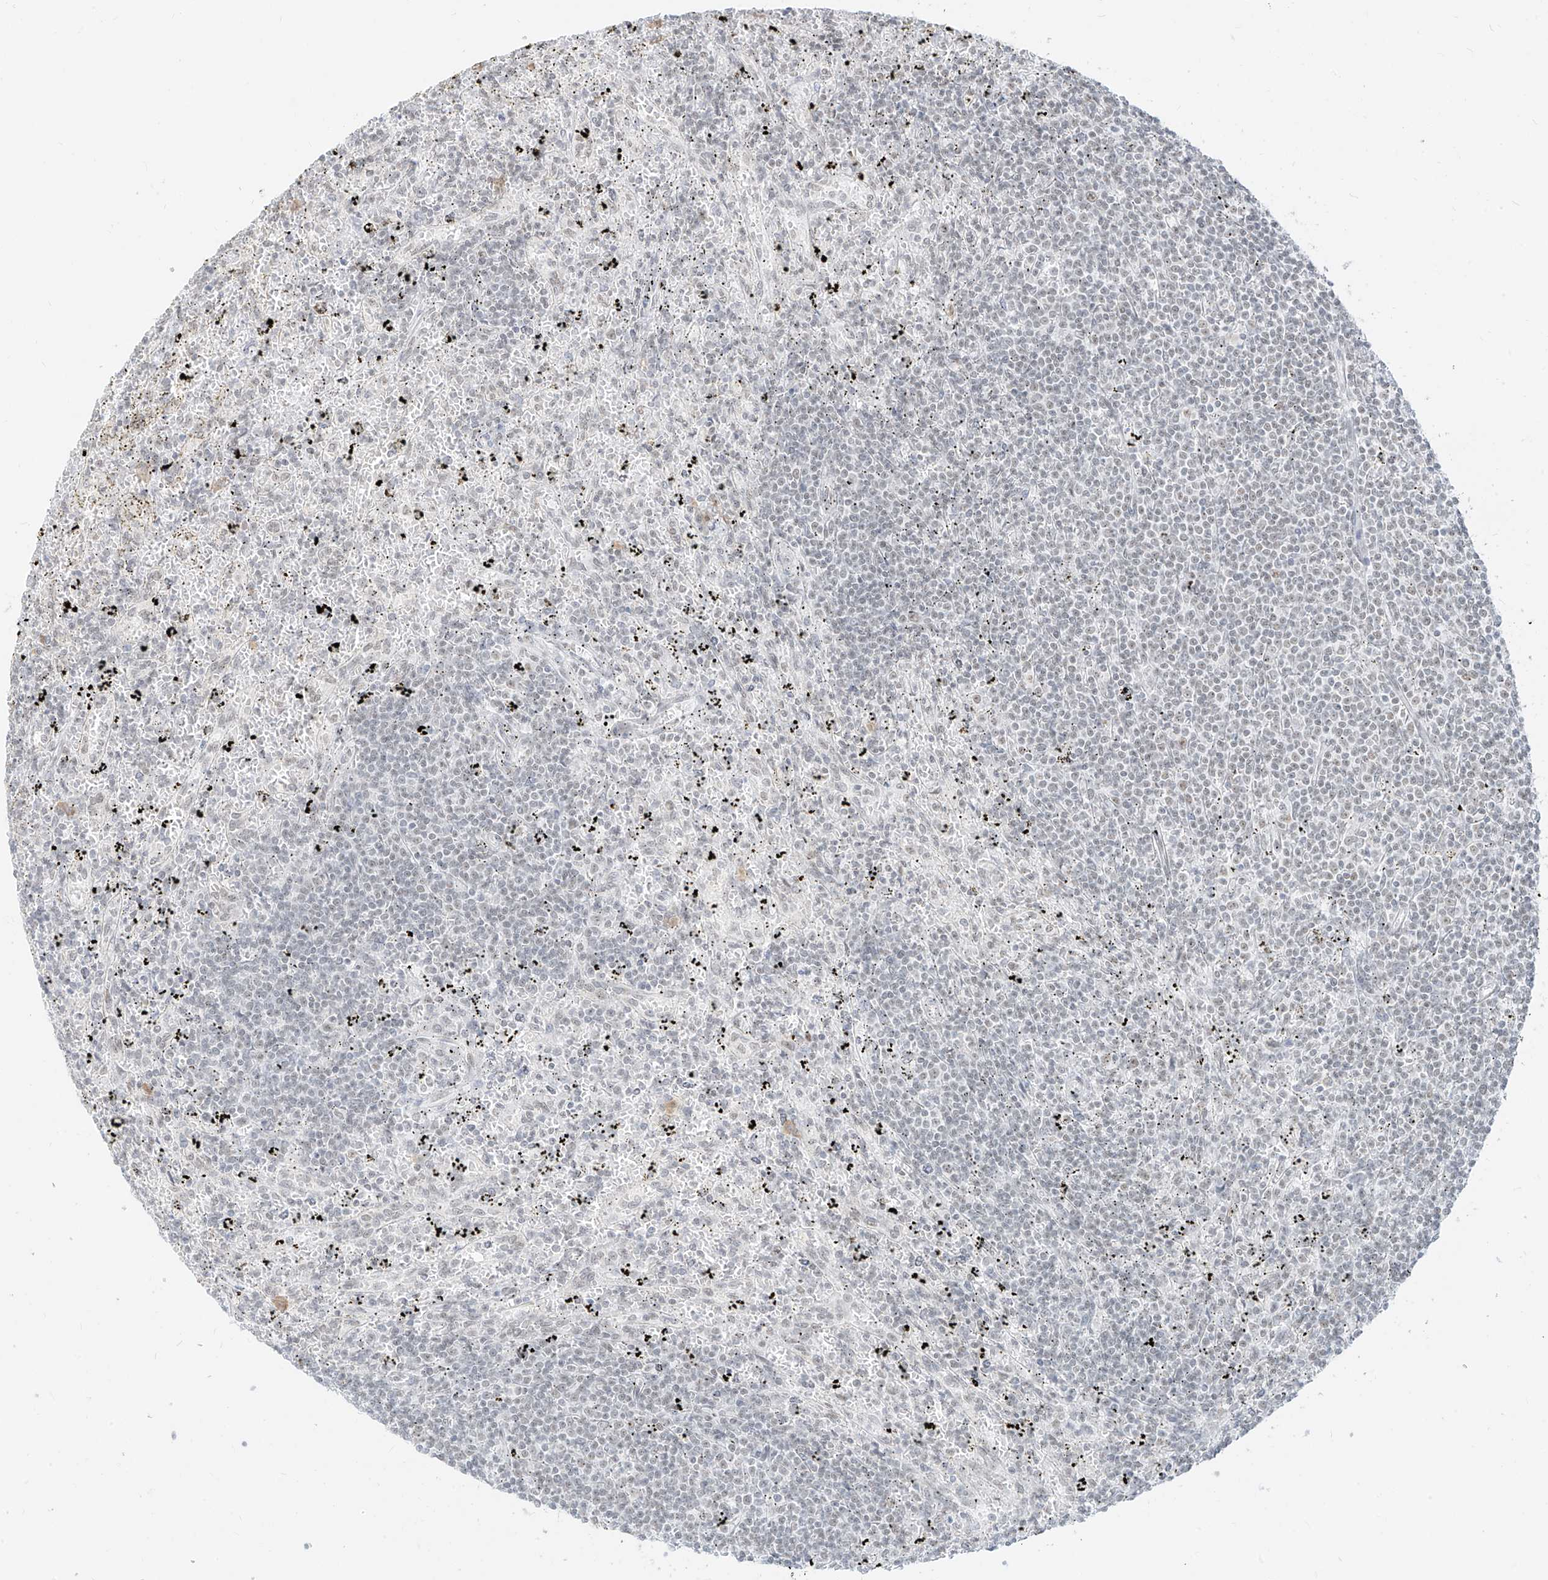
{"staining": {"intensity": "negative", "quantity": "none", "location": "none"}, "tissue": "lymphoma", "cell_type": "Tumor cells", "image_type": "cancer", "snomed": [{"axis": "morphology", "description": "Malignant lymphoma, non-Hodgkin's type, Low grade"}, {"axis": "topography", "description": "Spleen"}], "caption": "Immunohistochemical staining of lymphoma exhibits no significant staining in tumor cells. Brightfield microscopy of immunohistochemistry (IHC) stained with DAB (3,3'-diaminobenzidine) (brown) and hematoxylin (blue), captured at high magnification.", "gene": "SUPT5H", "patient": {"sex": "male", "age": 76}}